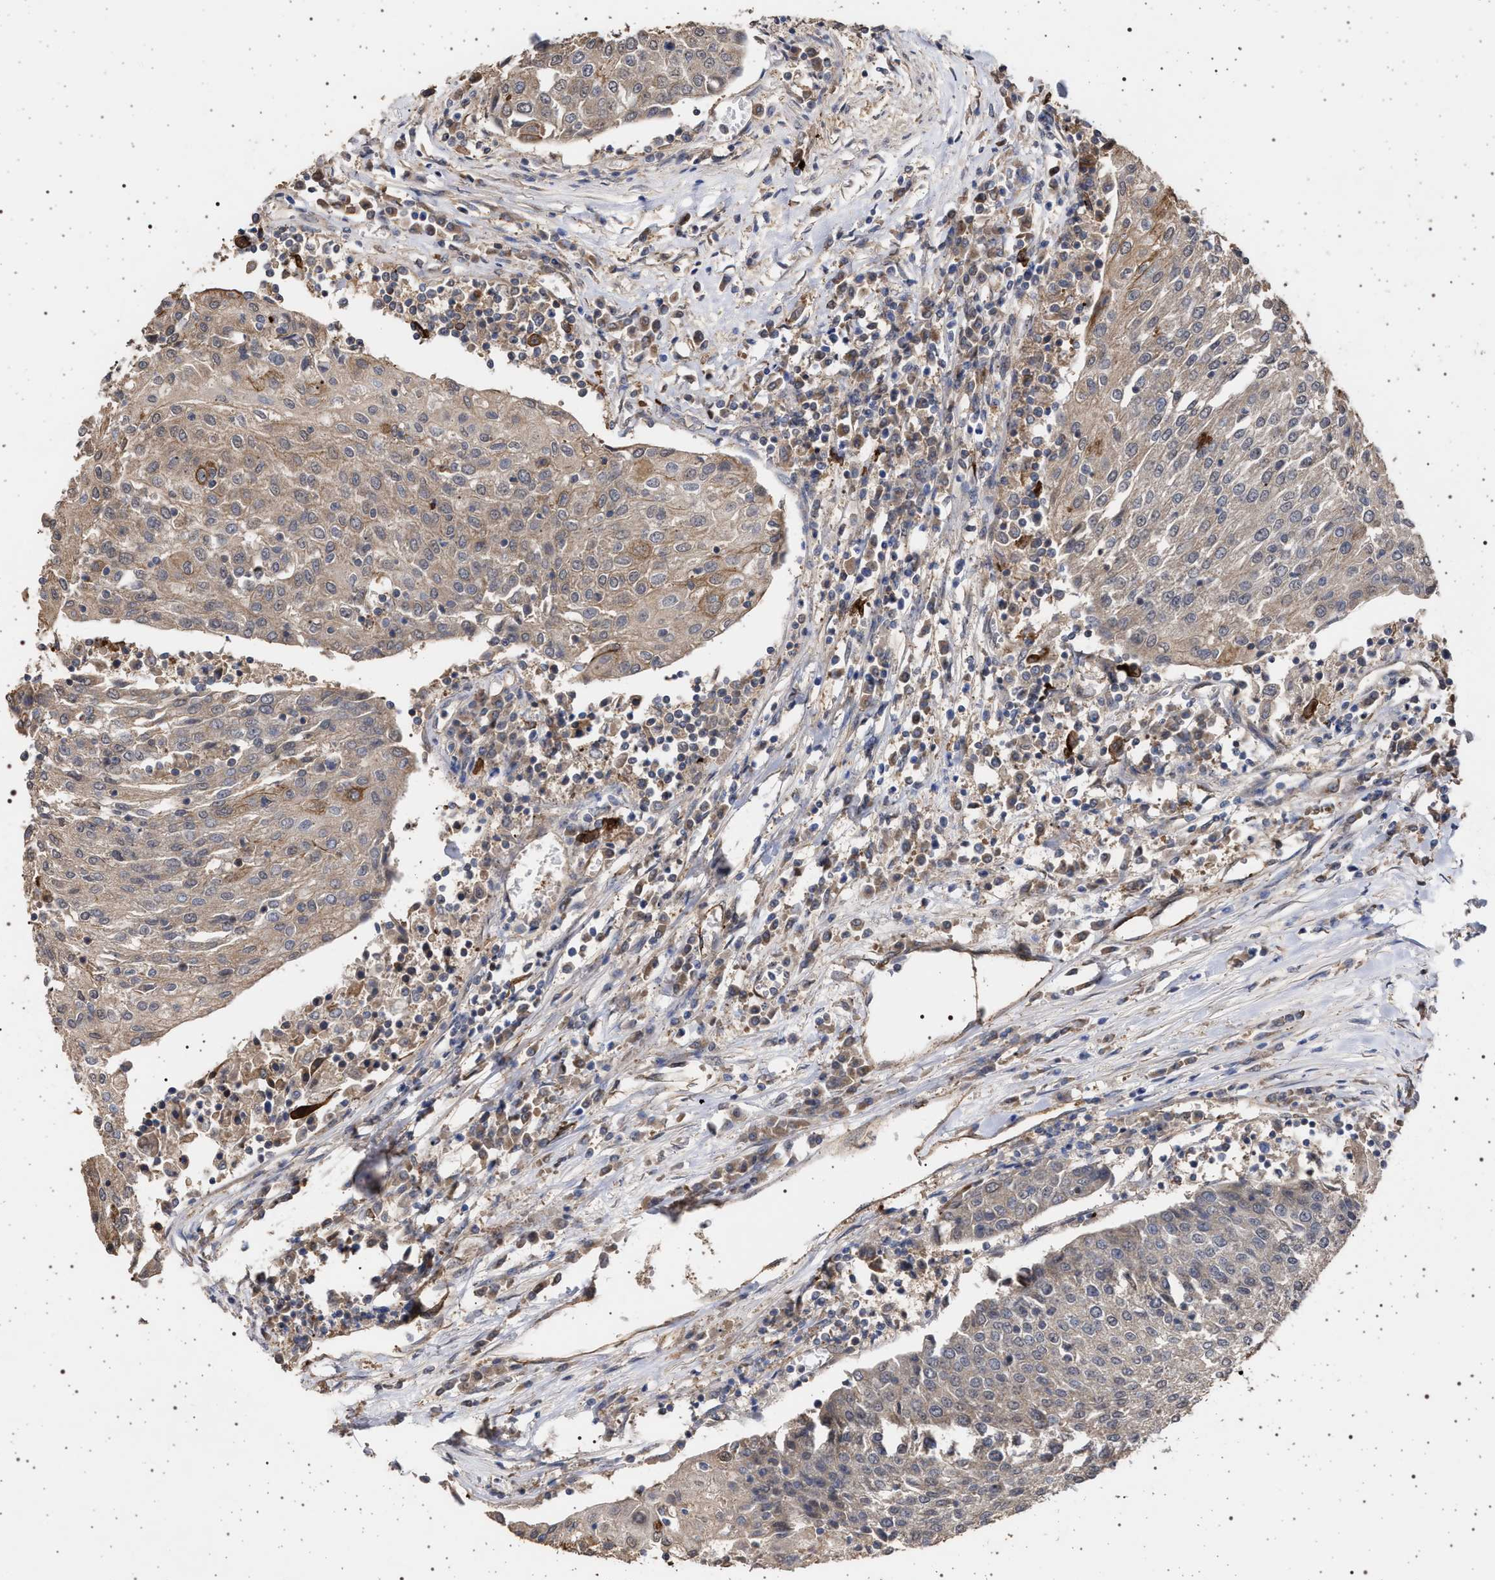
{"staining": {"intensity": "moderate", "quantity": "<25%", "location": "cytoplasmic/membranous"}, "tissue": "urothelial cancer", "cell_type": "Tumor cells", "image_type": "cancer", "snomed": [{"axis": "morphology", "description": "Urothelial carcinoma, High grade"}, {"axis": "topography", "description": "Urinary bladder"}], "caption": "Immunohistochemistry (IHC) (DAB (3,3'-diaminobenzidine)) staining of human high-grade urothelial carcinoma reveals moderate cytoplasmic/membranous protein positivity in approximately <25% of tumor cells.", "gene": "IFT20", "patient": {"sex": "female", "age": 85}}